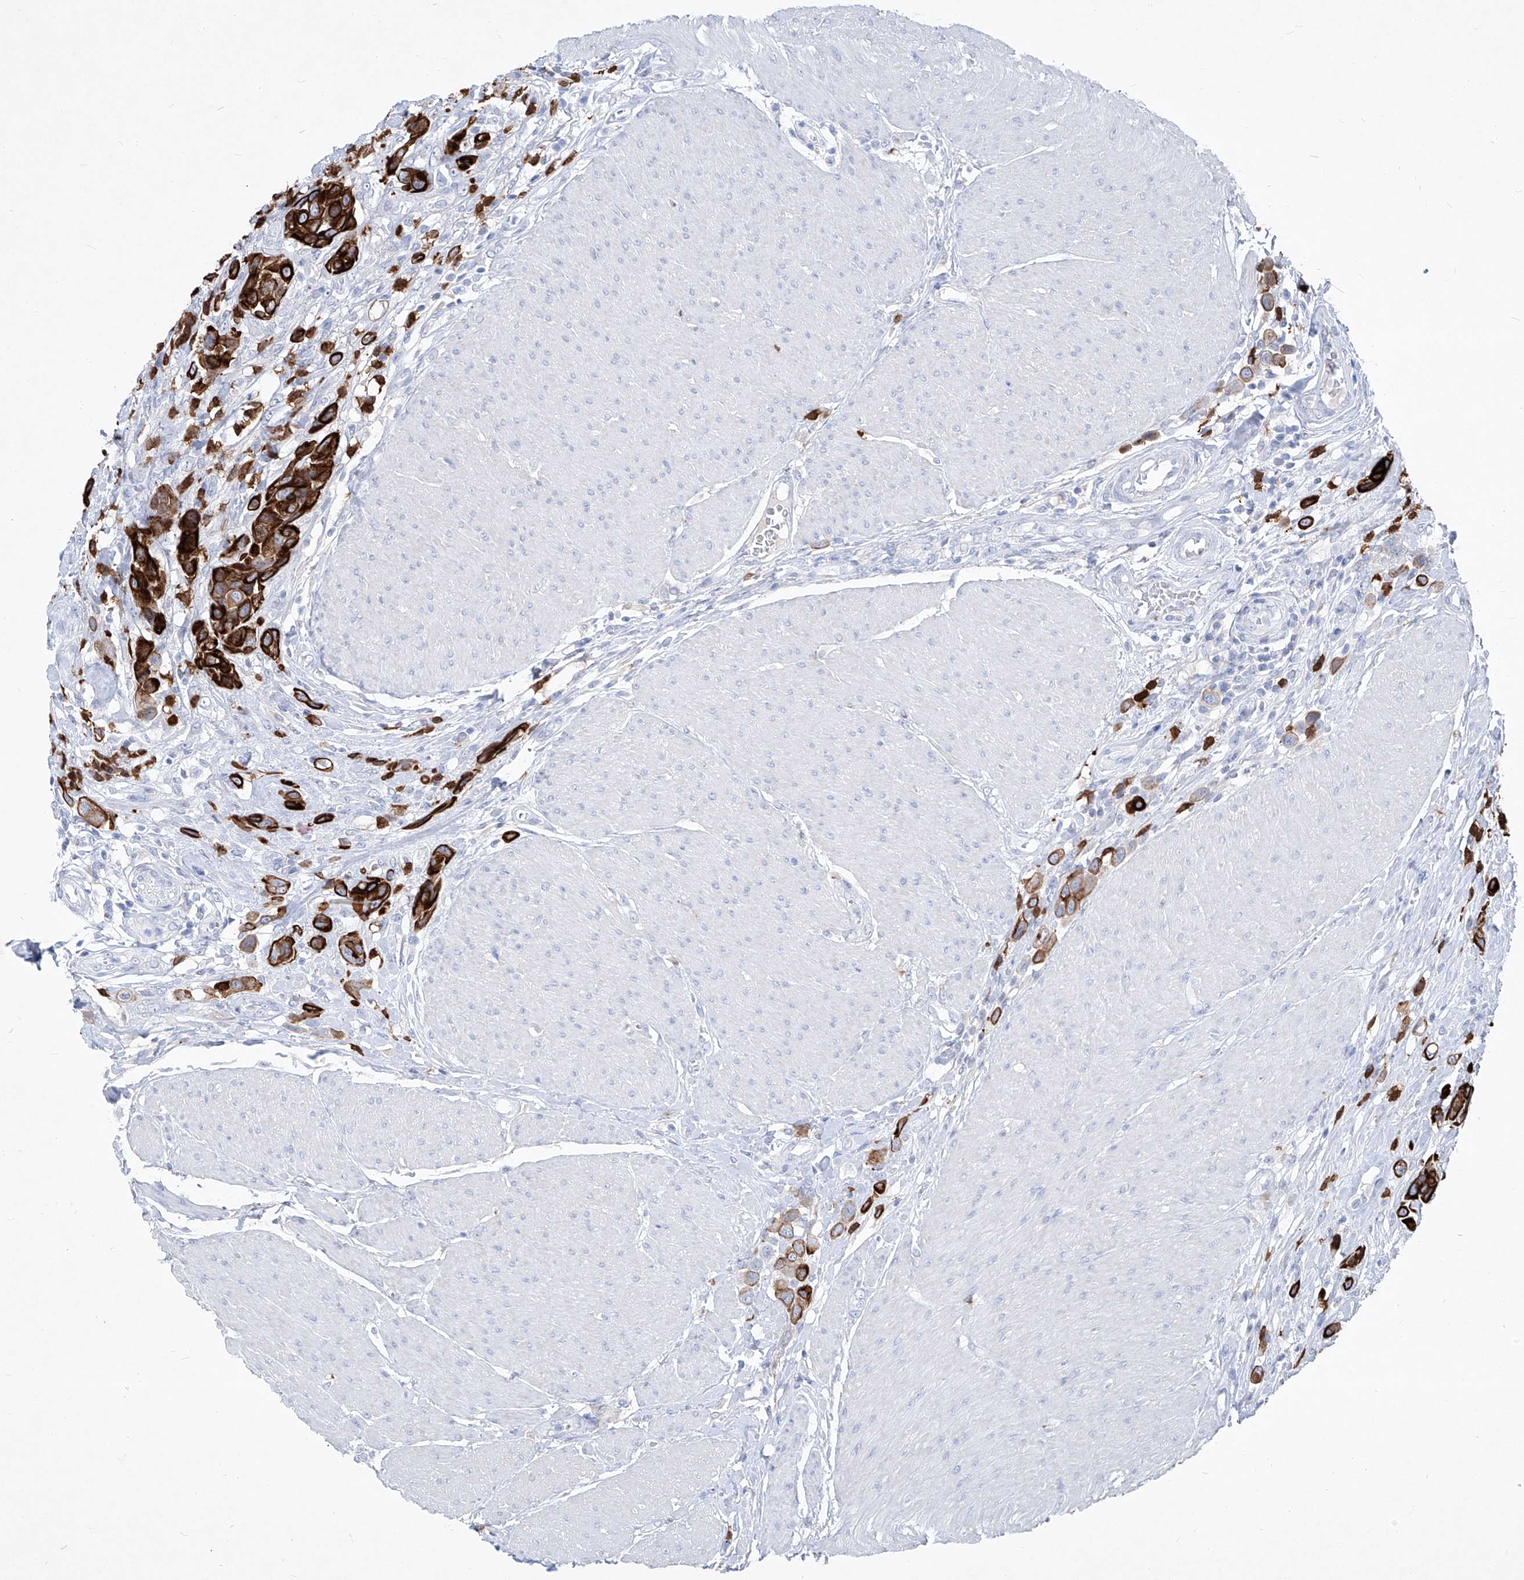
{"staining": {"intensity": "strong", "quantity": ">75%", "location": "cytoplasmic/membranous"}, "tissue": "urothelial cancer", "cell_type": "Tumor cells", "image_type": "cancer", "snomed": [{"axis": "morphology", "description": "Urothelial carcinoma, High grade"}, {"axis": "topography", "description": "Urinary bladder"}], "caption": "Human urothelial carcinoma (high-grade) stained with a brown dye demonstrates strong cytoplasmic/membranous positive expression in about >75% of tumor cells.", "gene": "FRS3", "patient": {"sex": "male", "age": 50}}